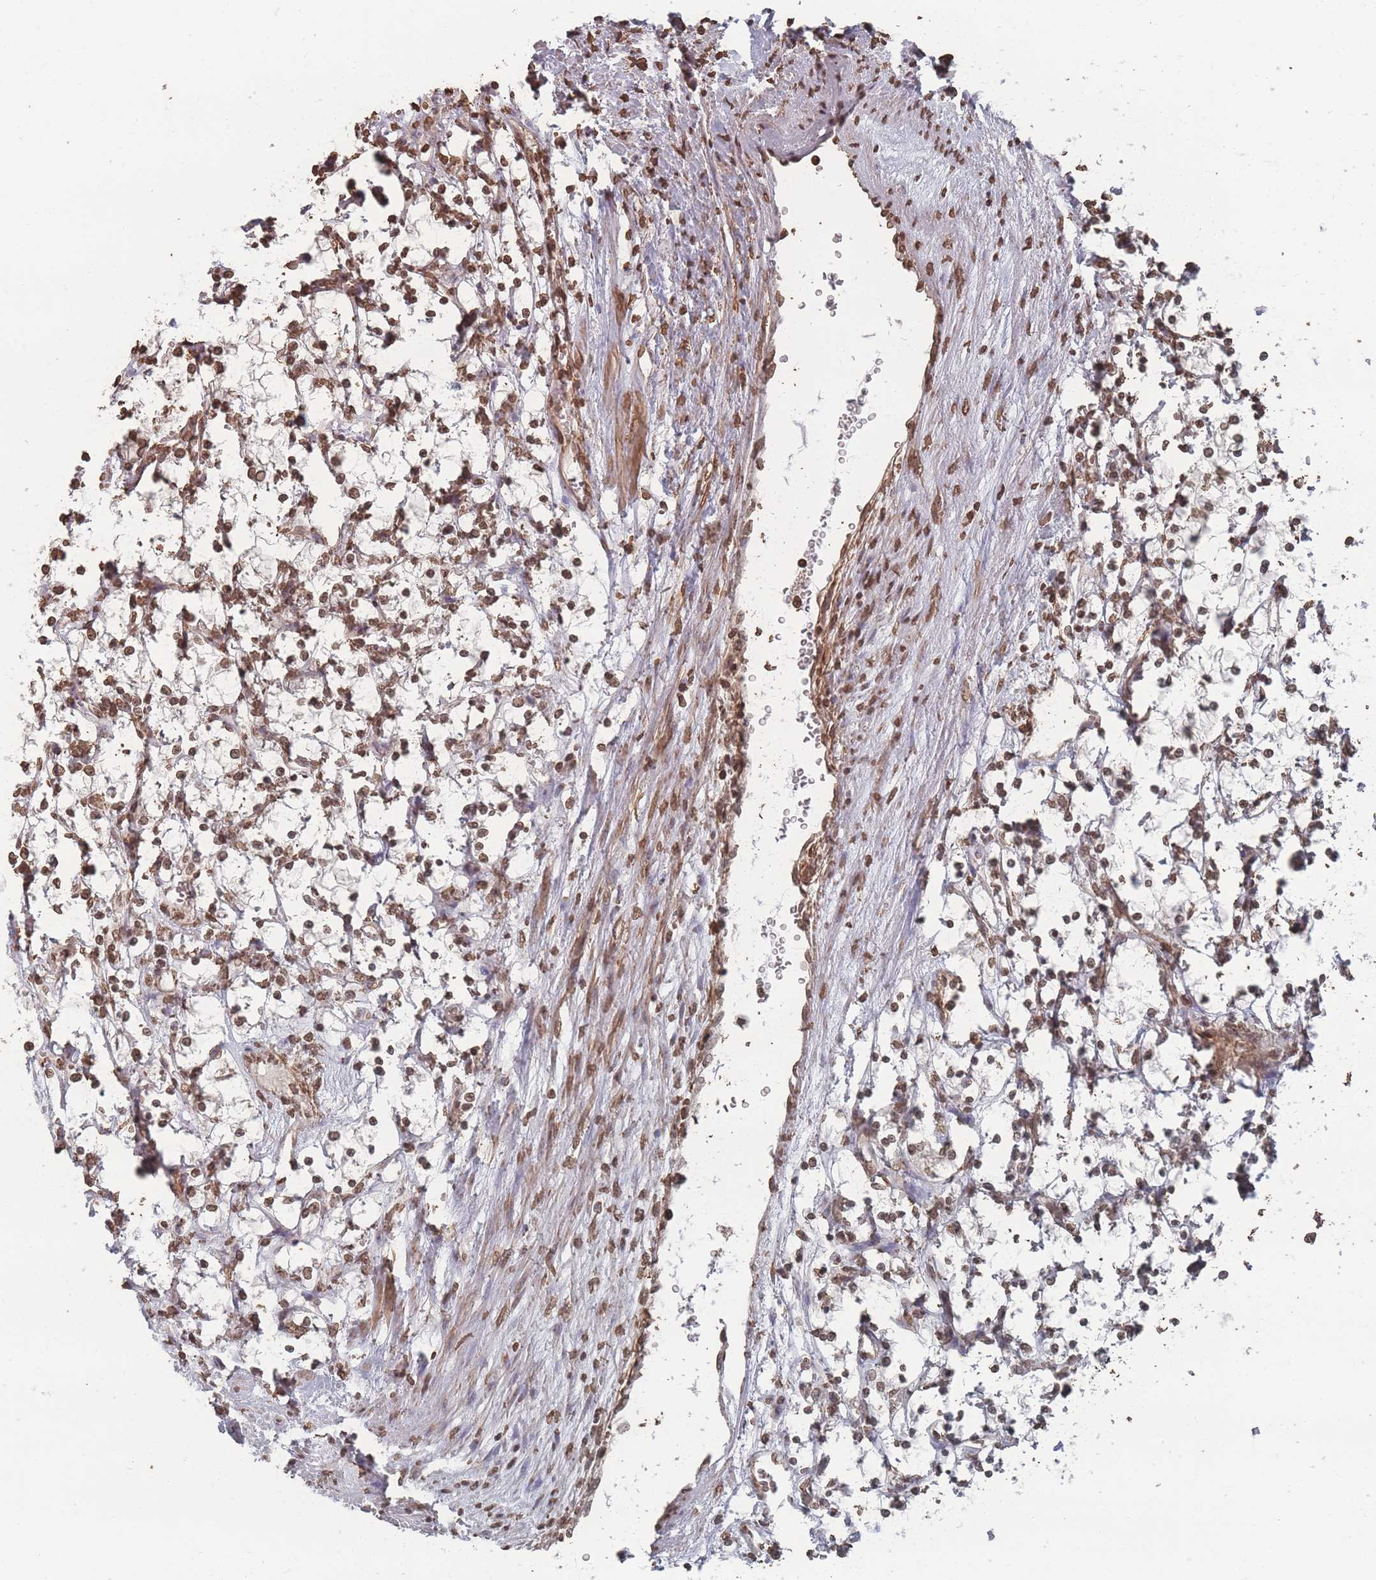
{"staining": {"intensity": "moderate", "quantity": ">75%", "location": "nuclear"}, "tissue": "renal cancer", "cell_type": "Tumor cells", "image_type": "cancer", "snomed": [{"axis": "morphology", "description": "Adenocarcinoma, NOS"}, {"axis": "topography", "description": "Kidney"}], "caption": "High-magnification brightfield microscopy of renal adenocarcinoma stained with DAB (brown) and counterstained with hematoxylin (blue). tumor cells exhibit moderate nuclear positivity is identified in about>75% of cells.", "gene": "PLEKHG5", "patient": {"sex": "female", "age": 69}}